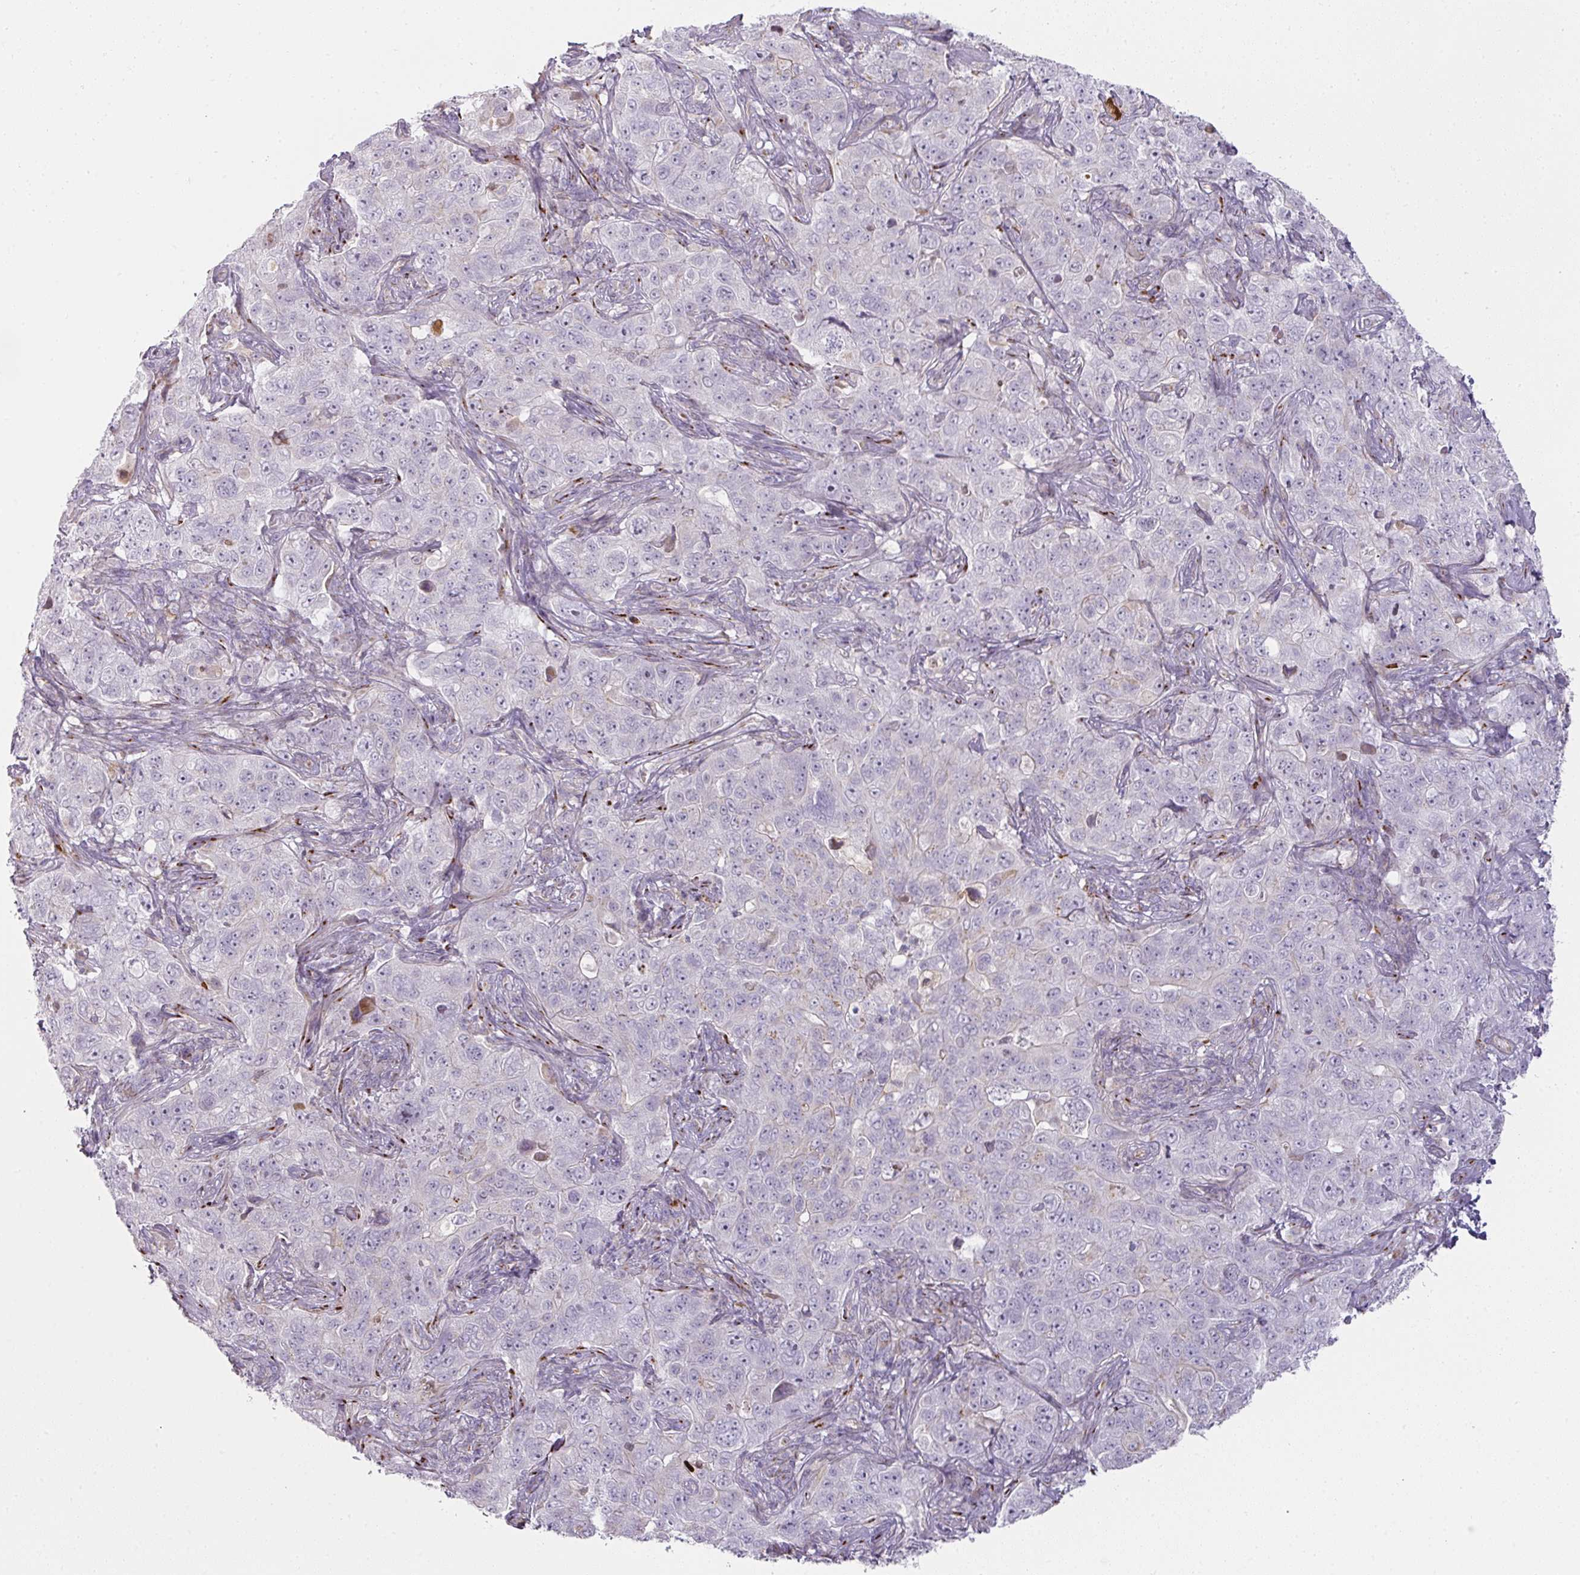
{"staining": {"intensity": "negative", "quantity": "none", "location": "none"}, "tissue": "pancreatic cancer", "cell_type": "Tumor cells", "image_type": "cancer", "snomed": [{"axis": "morphology", "description": "Adenocarcinoma, NOS"}, {"axis": "topography", "description": "Pancreas"}], "caption": "A photomicrograph of adenocarcinoma (pancreatic) stained for a protein exhibits no brown staining in tumor cells.", "gene": "ATP8B2", "patient": {"sex": "male", "age": 68}}